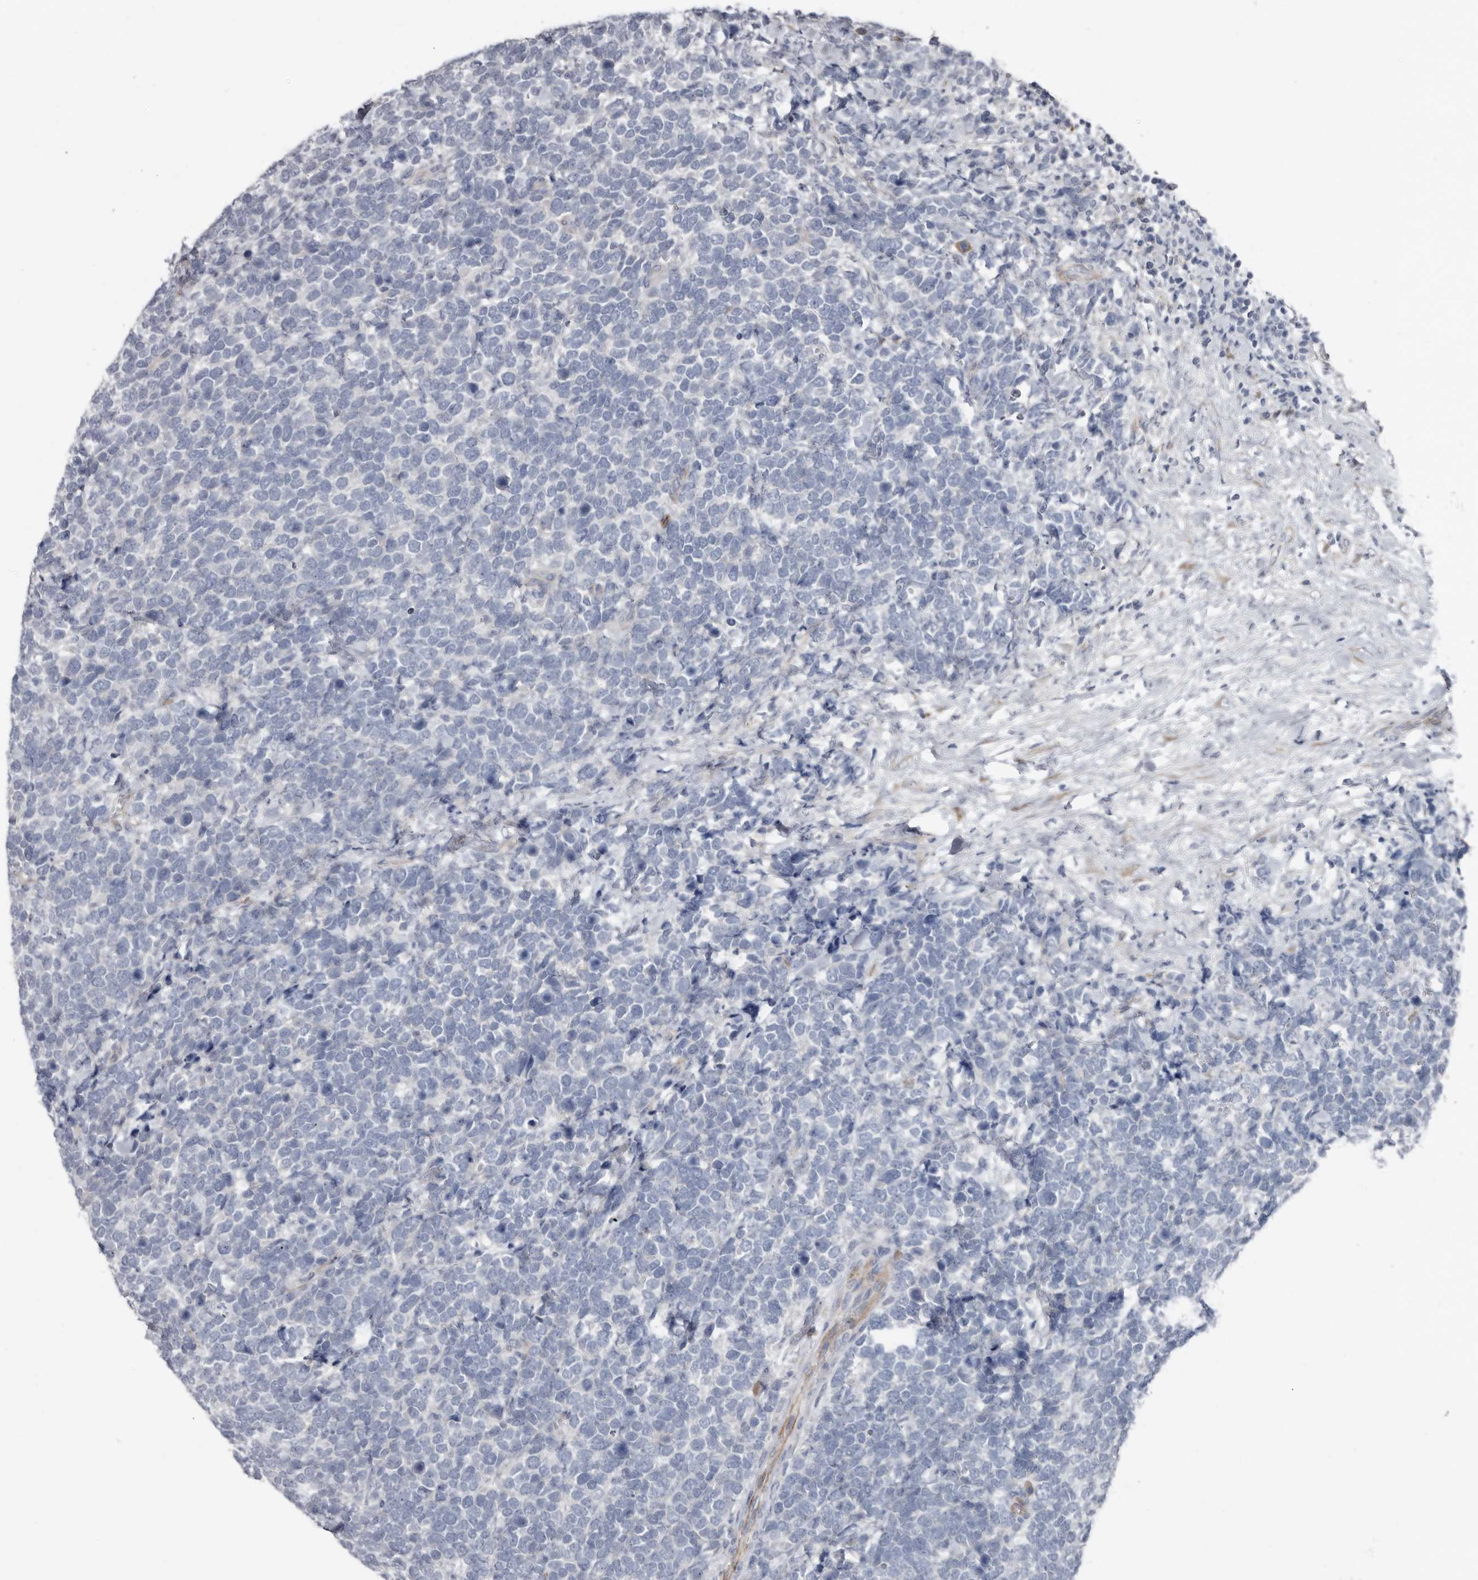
{"staining": {"intensity": "negative", "quantity": "none", "location": "none"}, "tissue": "urothelial cancer", "cell_type": "Tumor cells", "image_type": "cancer", "snomed": [{"axis": "morphology", "description": "Urothelial carcinoma, High grade"}, {"axis": "topography", "description": "Urinary bladder"}], "caption": "Immunohistochemical staining of urothelial cancer shows no significant positivity in tumor cells.", "gene": "ZNF114", "patient": {"sex": "female", "age": 82}}